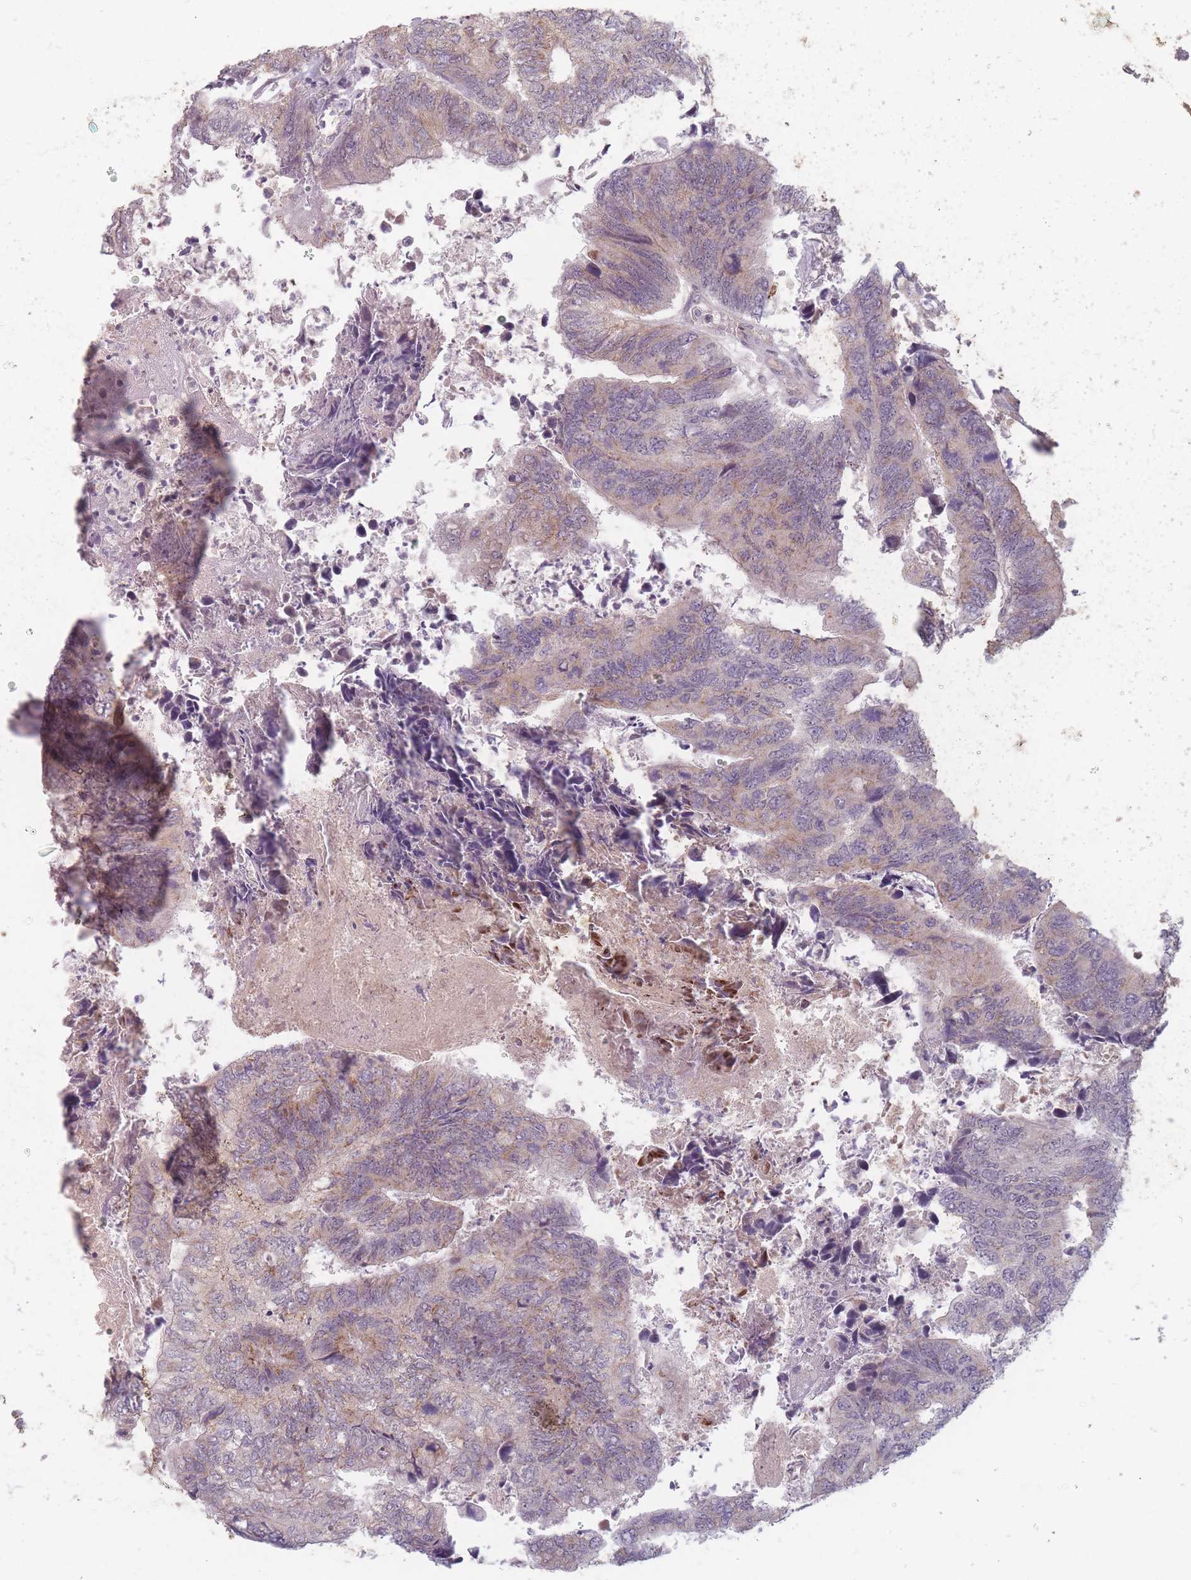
{"staining": {"intensity": "weak", "quantity": "25%-75%", "location": "cytoplasmic/membranous"}, "tissue": "colorectal cancer", "cell_type": "Tumor cells", "image_type": "cancer", "snomed": [{"axis": "morphology", "description": "Adenocarcinoma, NOS"}, {"axis": "topography", "description": "Colon"}], "caption": "Approximately 25%-75% of tumor cells in colorectal cancer (adenocarcinoma) exhibit weak cytoplasmic/membranous protein expression as visualized by brown immunohistochemical staining.", "gene": "GABRA6", "patient": {"sex": "female", "age": 67}}